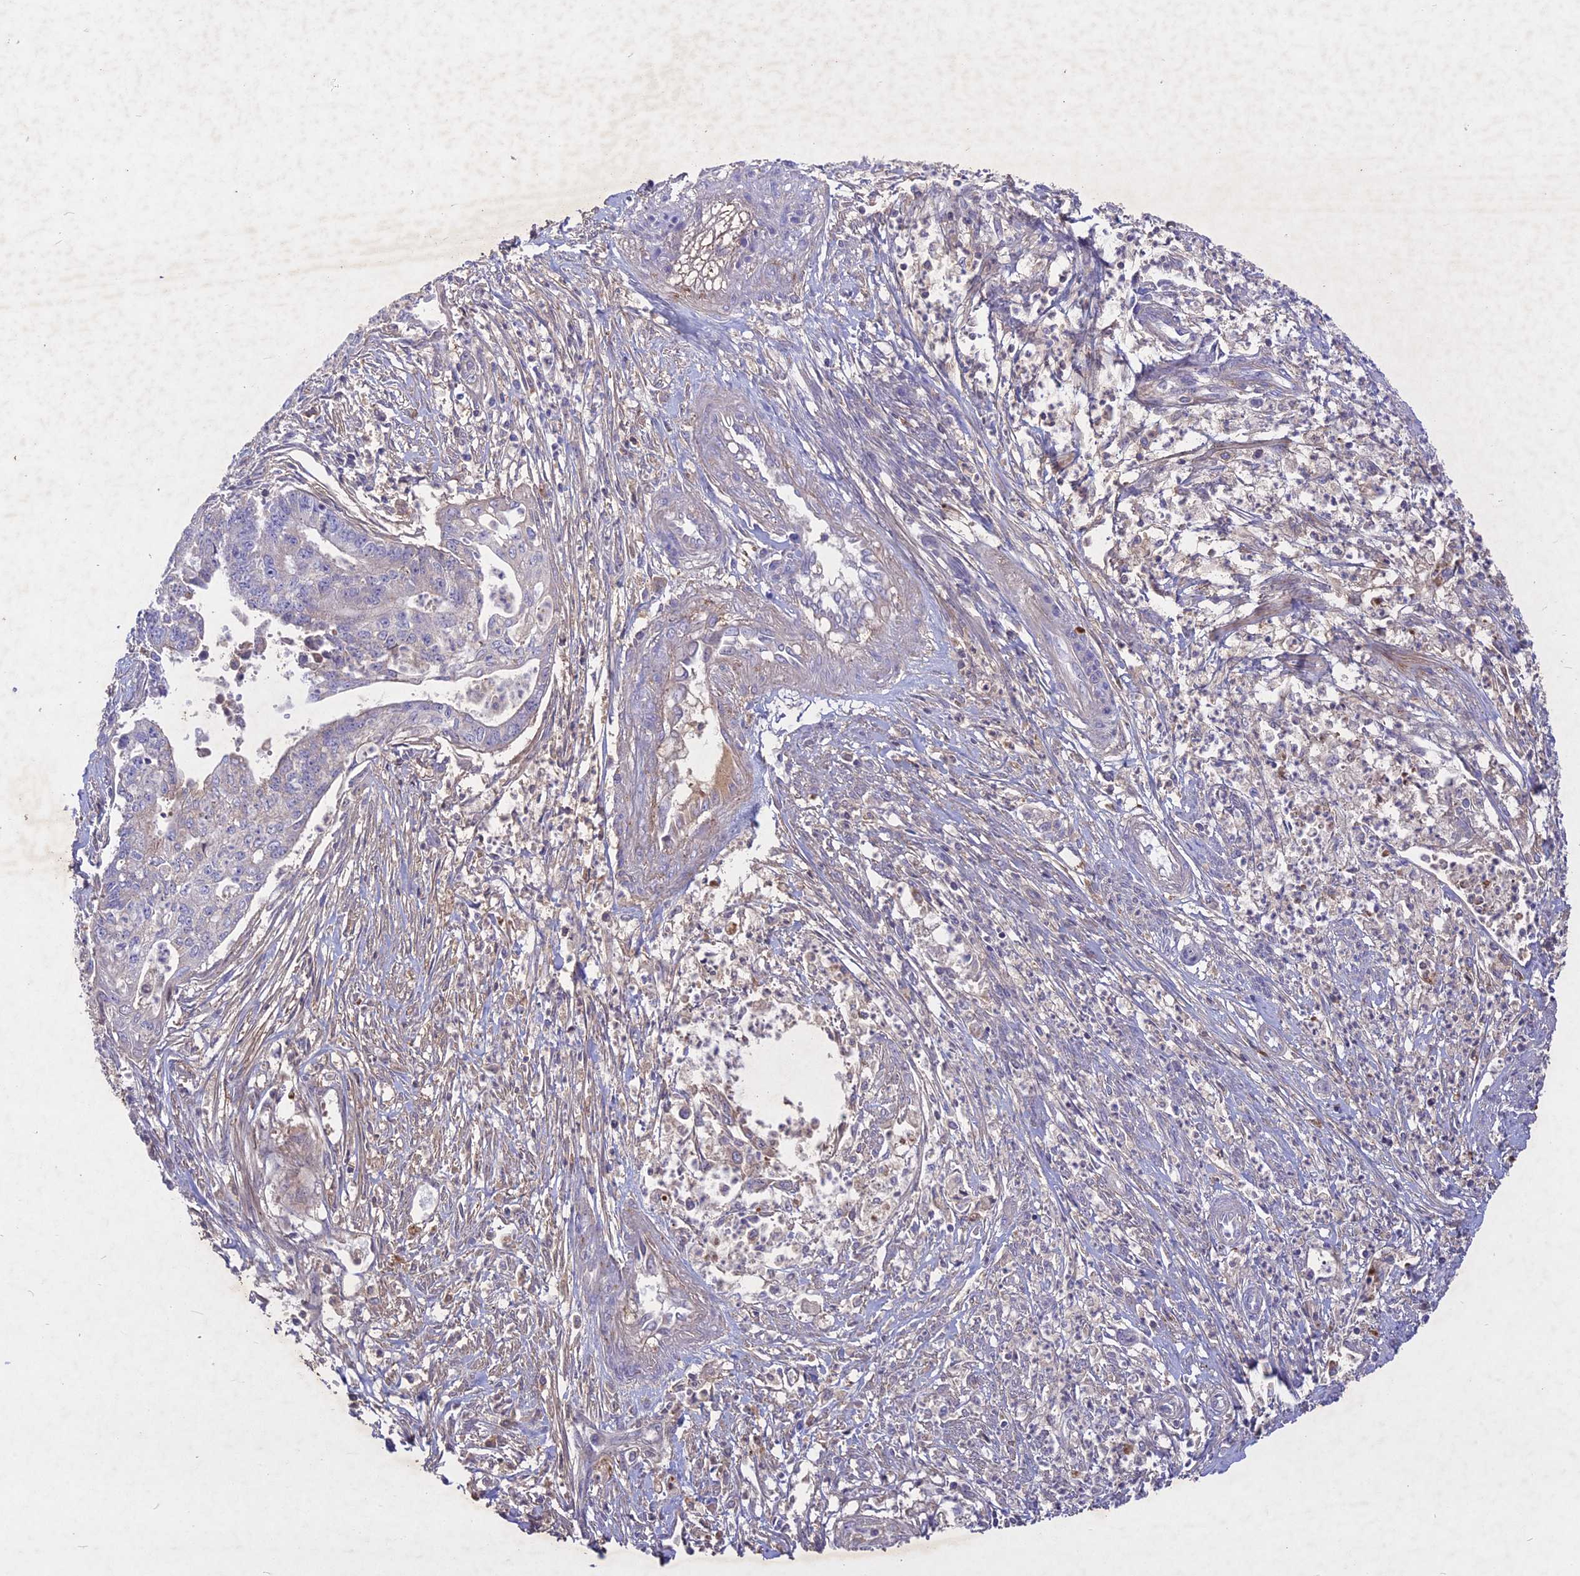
{"staining": {"intensity": "negative", "quantity": "none", "location": "none"}, "tissue": "endometrial cancer", "cell_type": "Tumor cells", "image_type": "cancer", "snomed": [{"axis": "morphology", "description": "Adenocarcinoma, NOS"}, {"axis": "topography", "description": "Endometrium"}], "caption": "Adenocarcinoma (endometrial) was stained to show a protein in brown. There is no significant staining in tumor cells.", "gene": "ADO", "patient": {"sex": "female", "age": 73}}